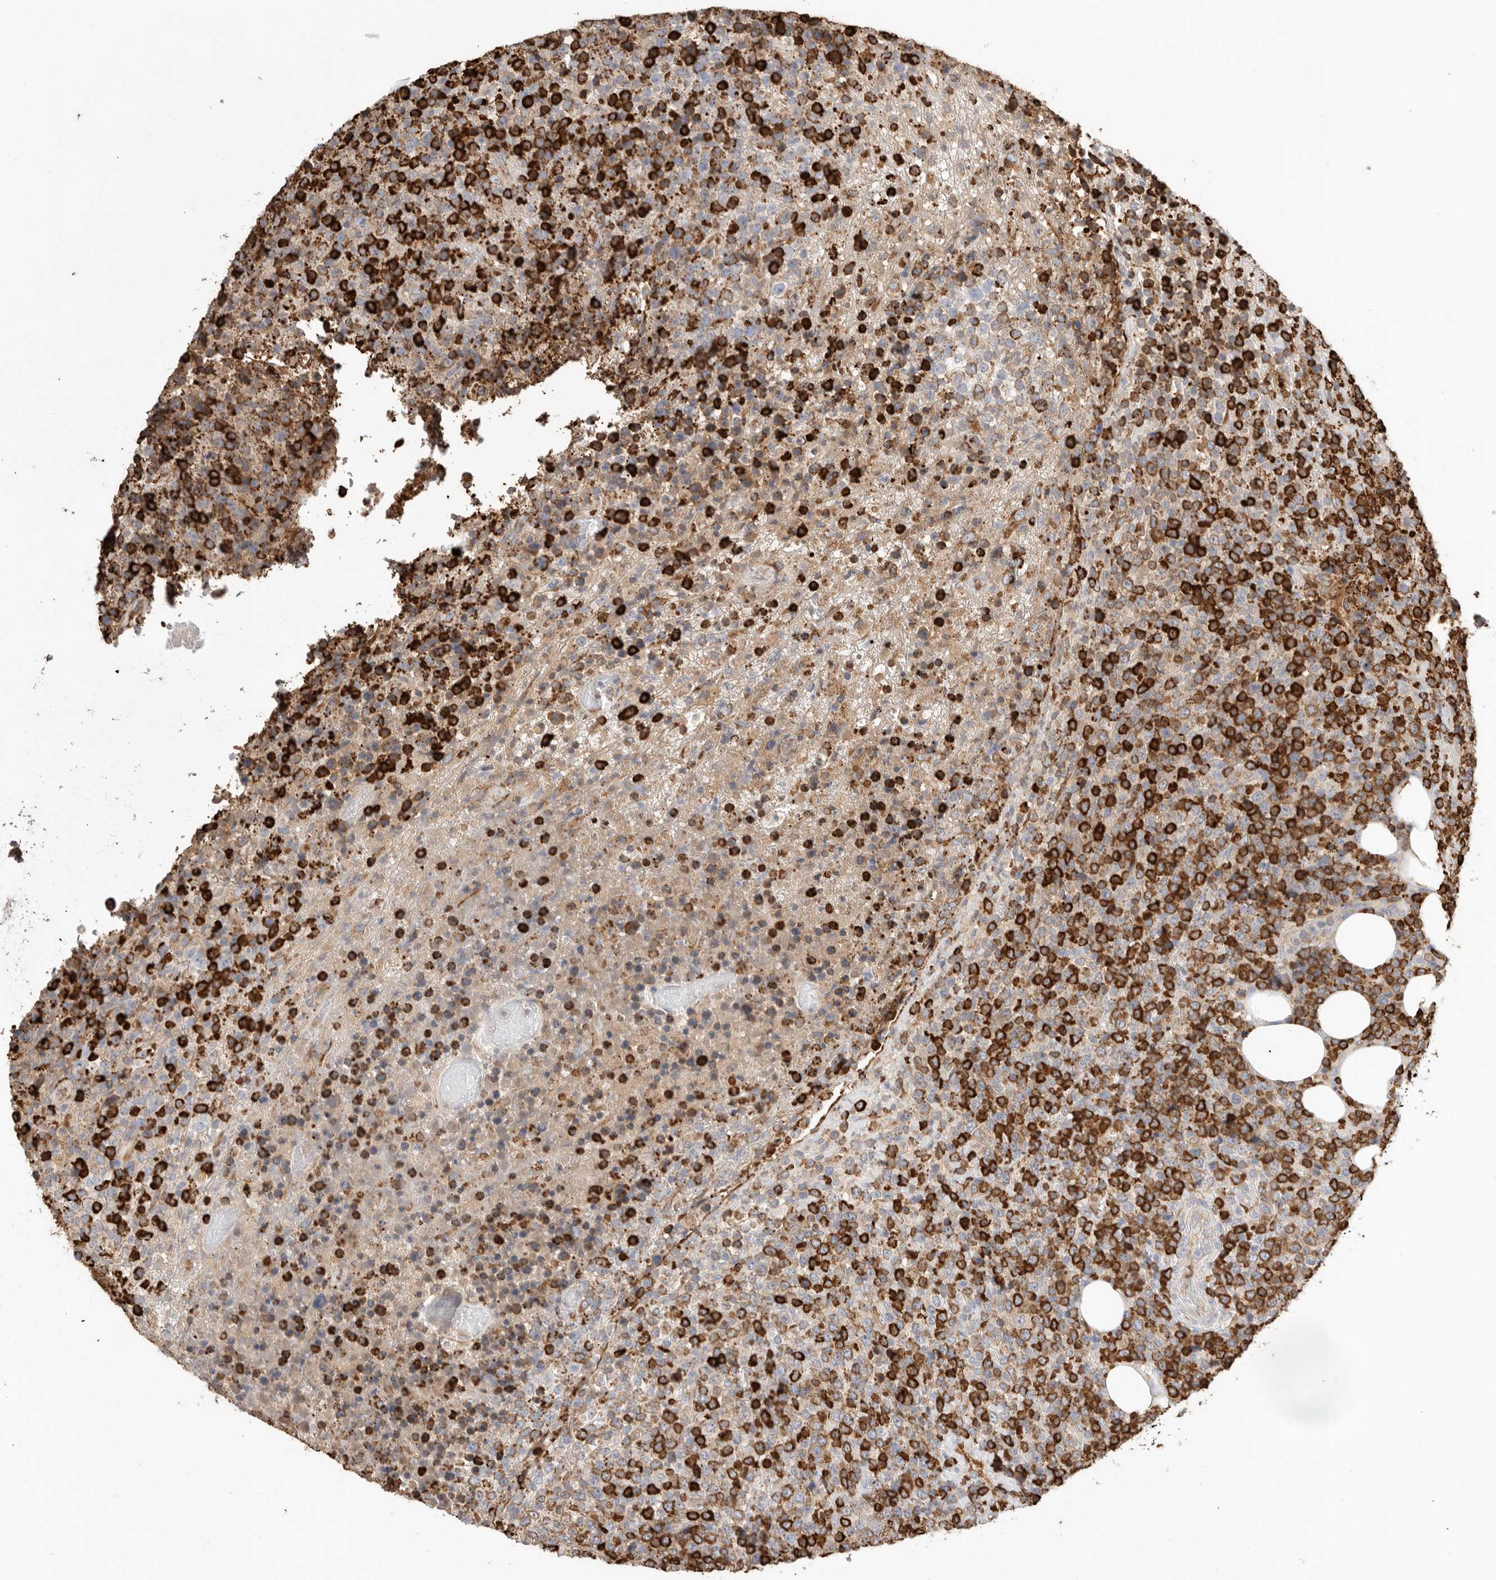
{"staining": {"intensity": "strong", "quantity": "25%-75%", "location": "cytoplasmic/membranous"}, "tissue": "lymphoma", "cell_type": "Tumor cells", "image_type": "cancer", "snomed": [{"axis": "morphology", "description": "Malignant lymphoma, non-Hodgkin's type, High grade"}, {"axis": "topography", "description": "Lymph node"}], "caption": "Brown immunohistochemical staining in malignant lymphoma, non-Hodgkin's type (high-grade) exhibits strong cytoplasmic/membranous expression in about 25%-75% of tumor cells.", "gene": "BLOC1S5", "patient": {"sex": "male", "age": 13}}